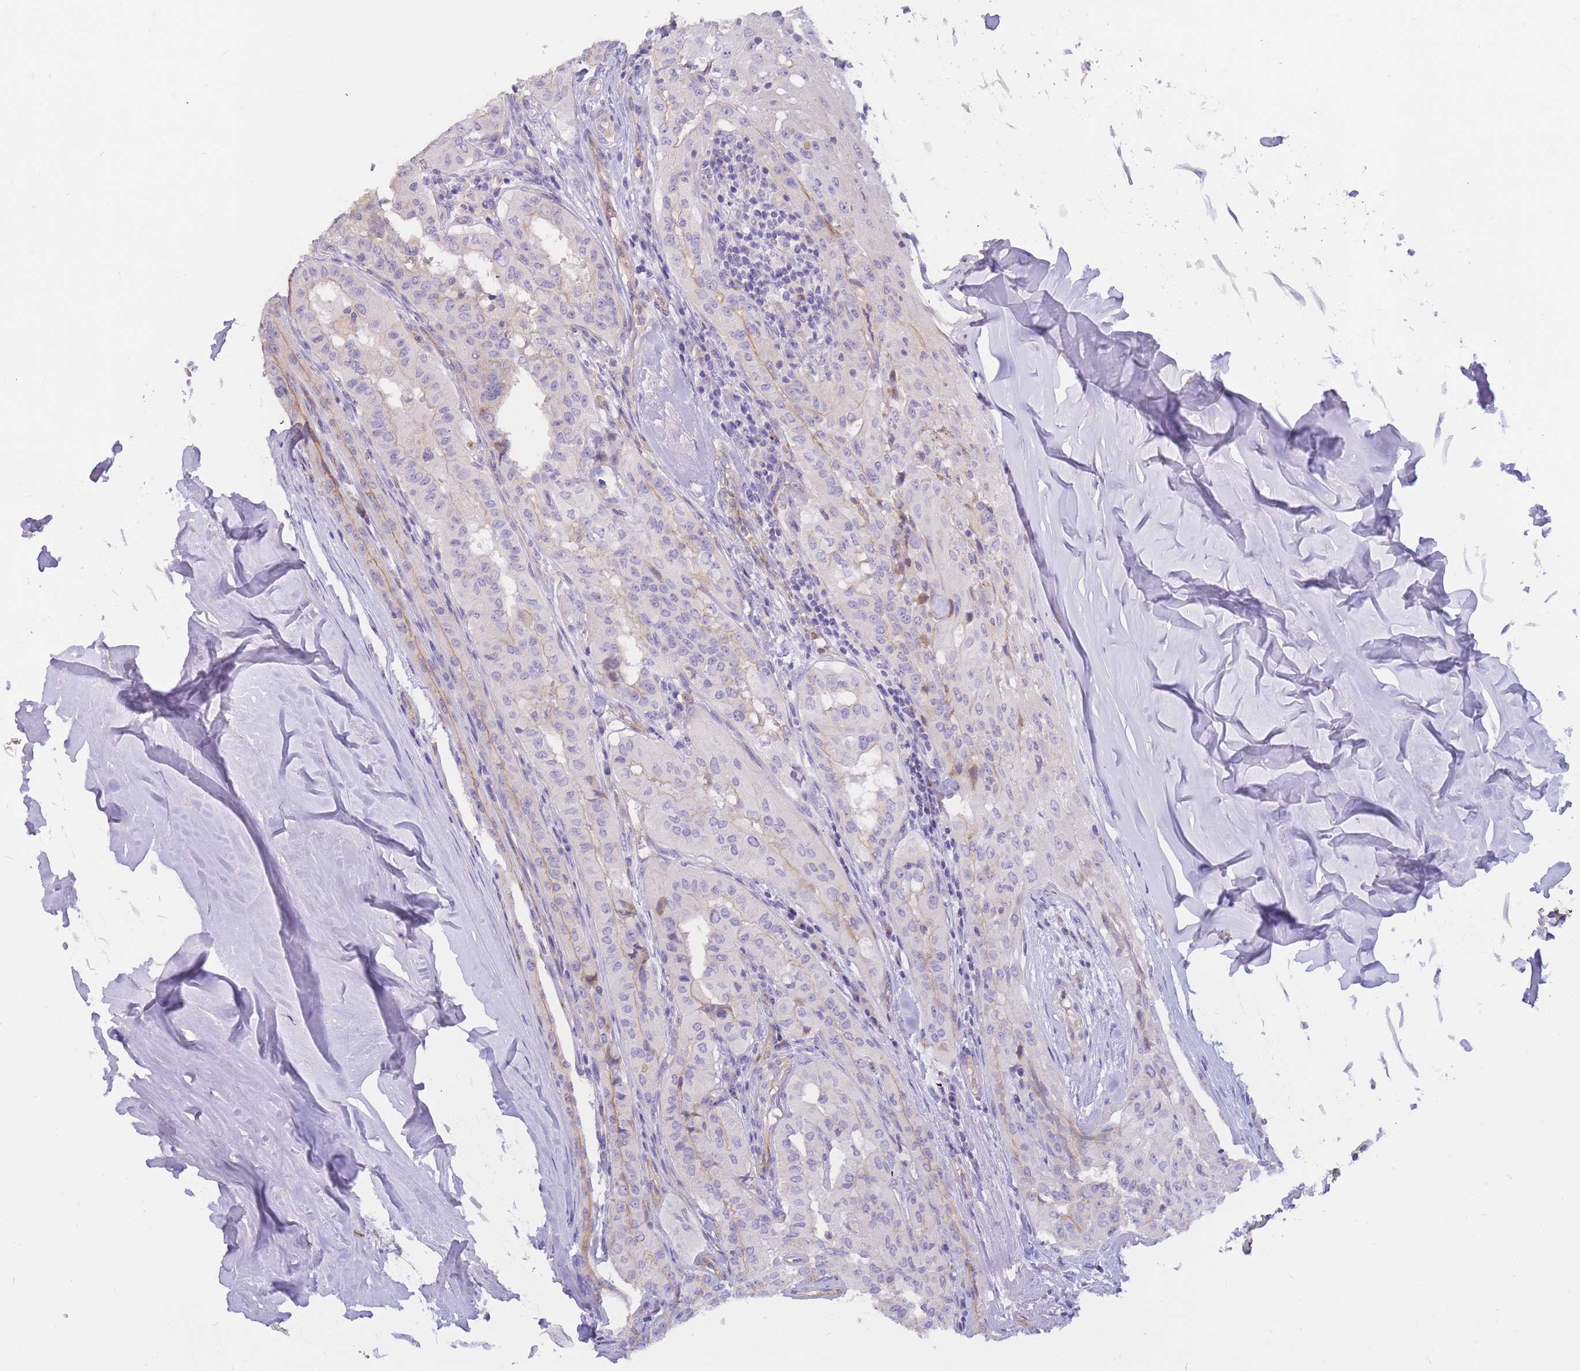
{"staining": {"intensity": "negative", "quantity": "none", "location": "none"}, "tissue": "thyroid cancer", "cell_type": "Tumor cells", "image_type": "cancer", "snomed": [{"axis": "morphology", "description": "Papillary adenocarcinoma, NOS"}, {"axis": "topography", "description": "Thyroid gland"}], "caption": "The immunohistochemistry (IHC) image has no significant expression in tumor cells of papillary adenocarcinoma (thyroid) tissue. (IHC, brightfield microscopy, high magnification).", "gene": "SULT1A1", "patient": {"sex": "female", "age": 59}}